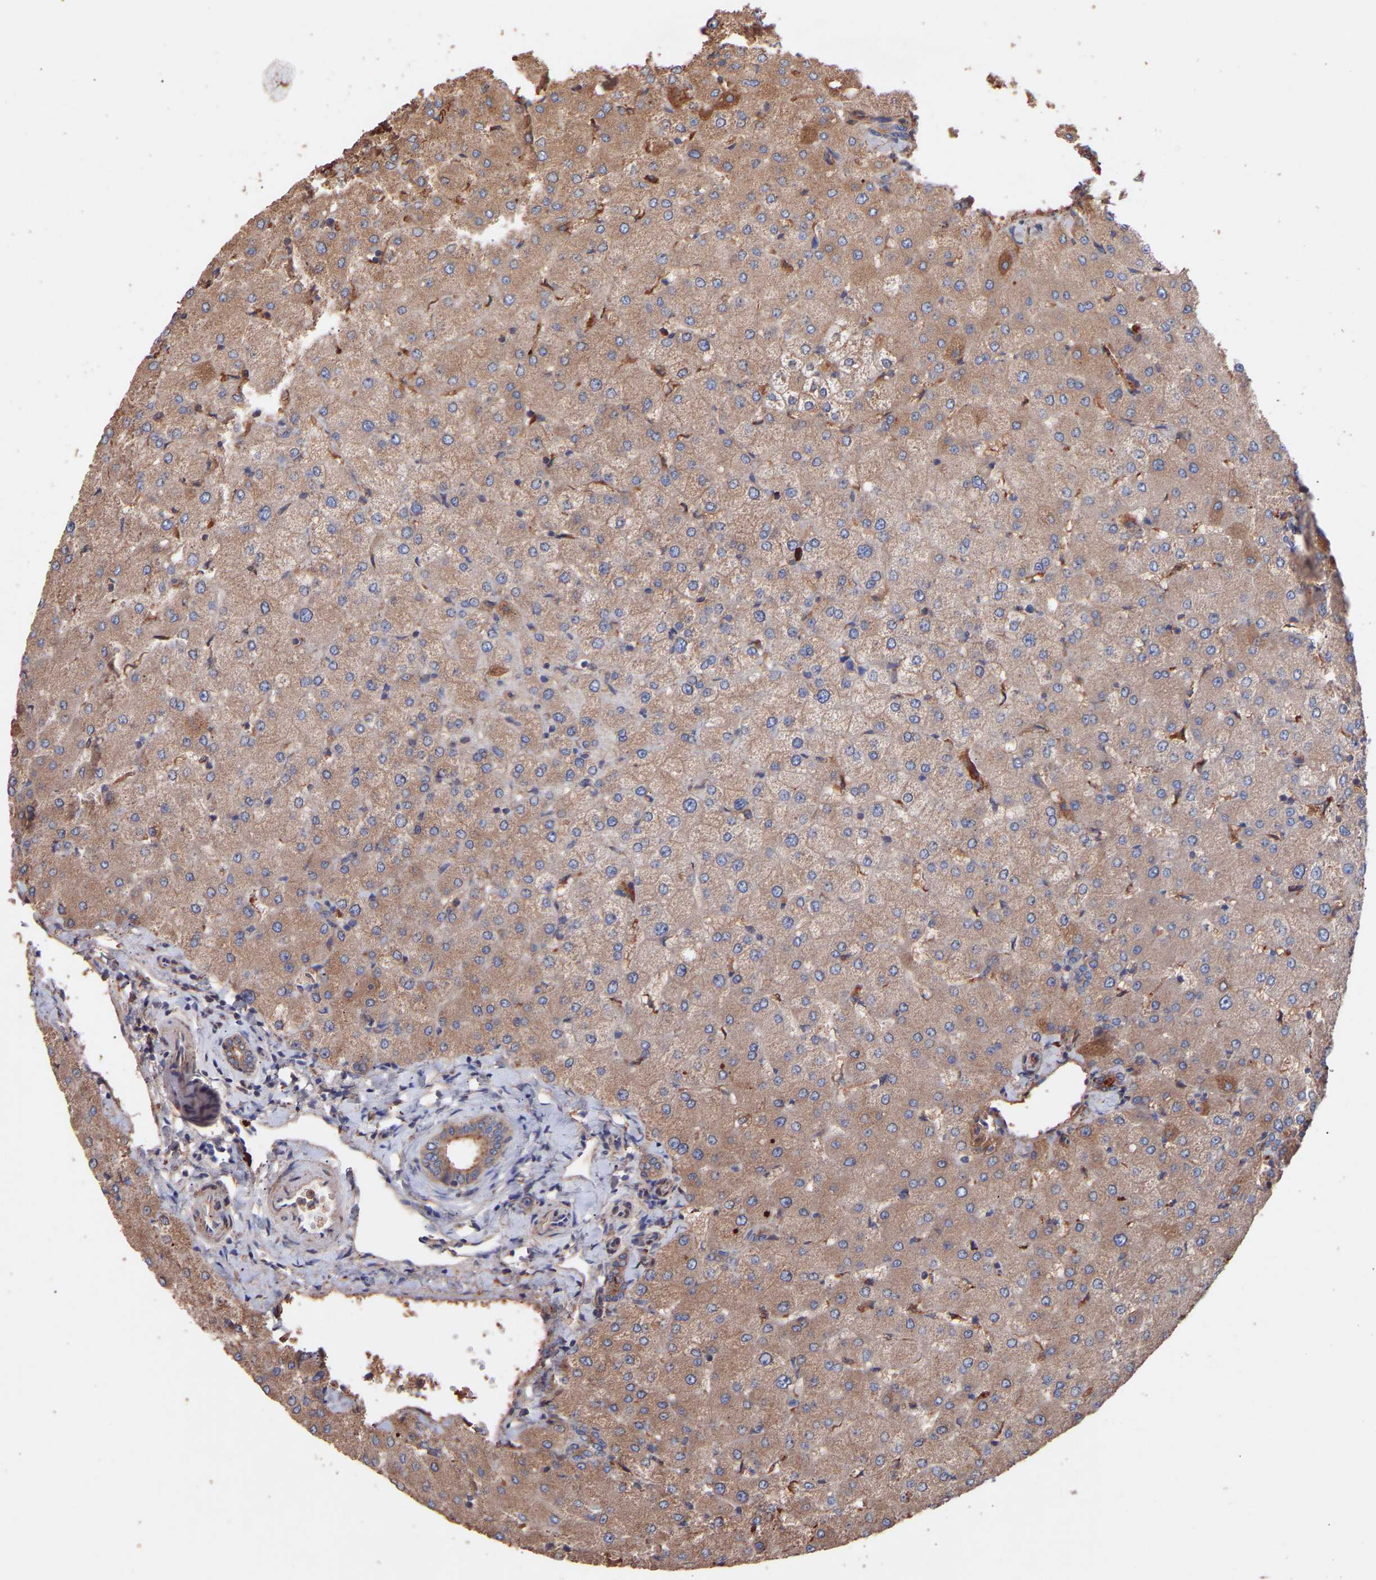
{"staining": {"intensity": "moderate", "quantity": ">75%", "location": "cytoplasmic/membranous"}, "tissue": "liver", "cell_type": "Cholangiocytes", "image_type": "normal", "snomed": [{"axis": "morphology", "description": "Normal tissue, NOS"}, {"axis": "topography", "description": "Liver"}], "caption": "IHC image of unremarkable human liver stained for a protein (brown), which exhibits medium levels of moderate cytoplasmic/membranous positivity in about >75% of cholangiocytes.", "gene": "TMEM268", "patient": {"sex": "female", "age": 54}}